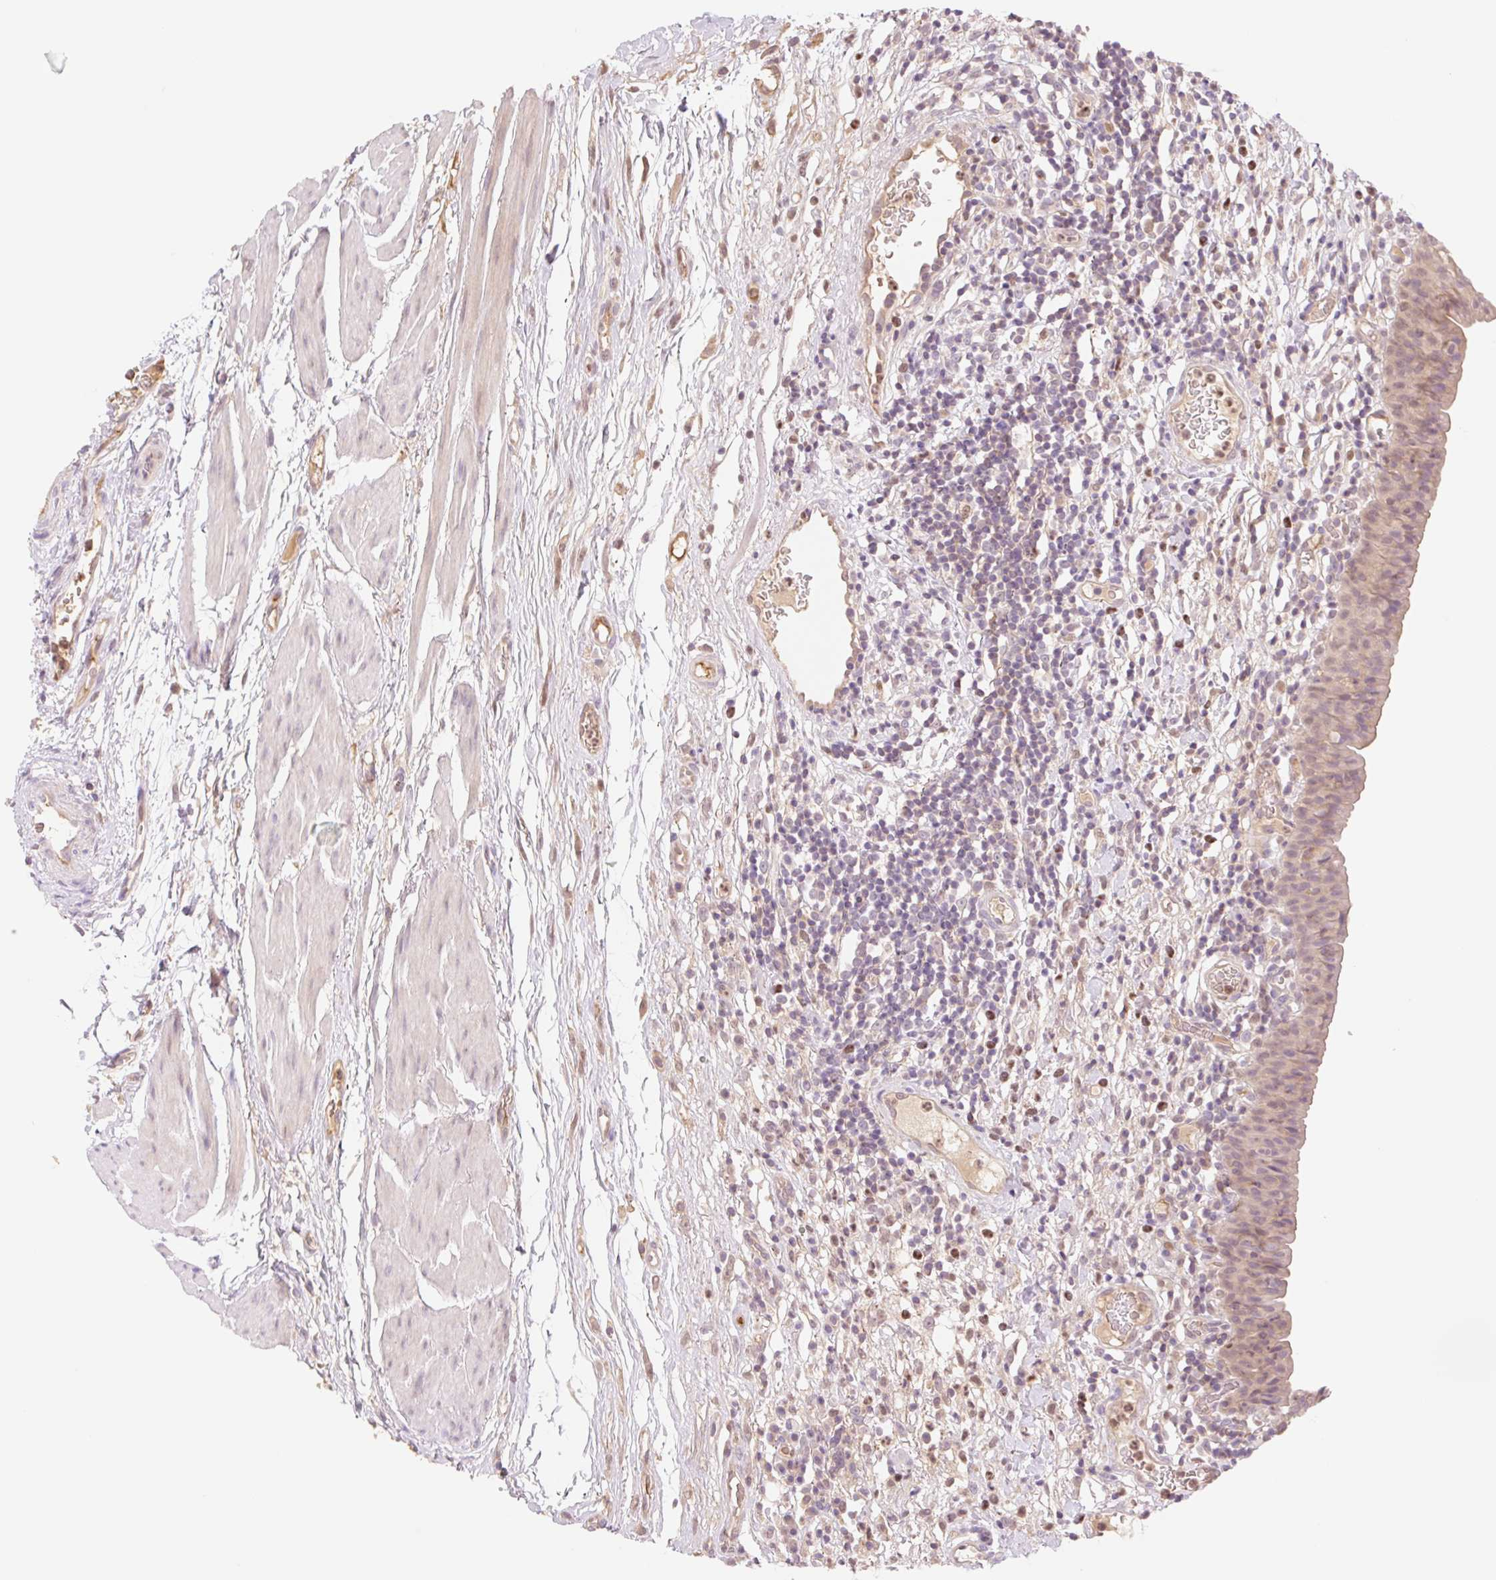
{"staining": {"intensity": "moderate", "quantity": "25%-75%", "location": "cytoplasmic/membranous,nuclear"}, "tissue": "urinary bladder", "cell_type": "Urothelial cells", "image_type": "normal", "snomed": [{"axis": "morphology", "description": "Normal tissue, NOS"}, {"axis": "morphology", "description": "Inflammation, NOS"}, {"axis": "topography", "description": "Urinary bladder"}], "caption": "This is a photomicrograph of immunohistochemistry staining of benign urinary bladder, which shows moderate staining in the cytoplasmic/membranous,nuclear of urothelial cells.", "gene": "HEBP1", "patient": {"sex": "male", "age": 57}}